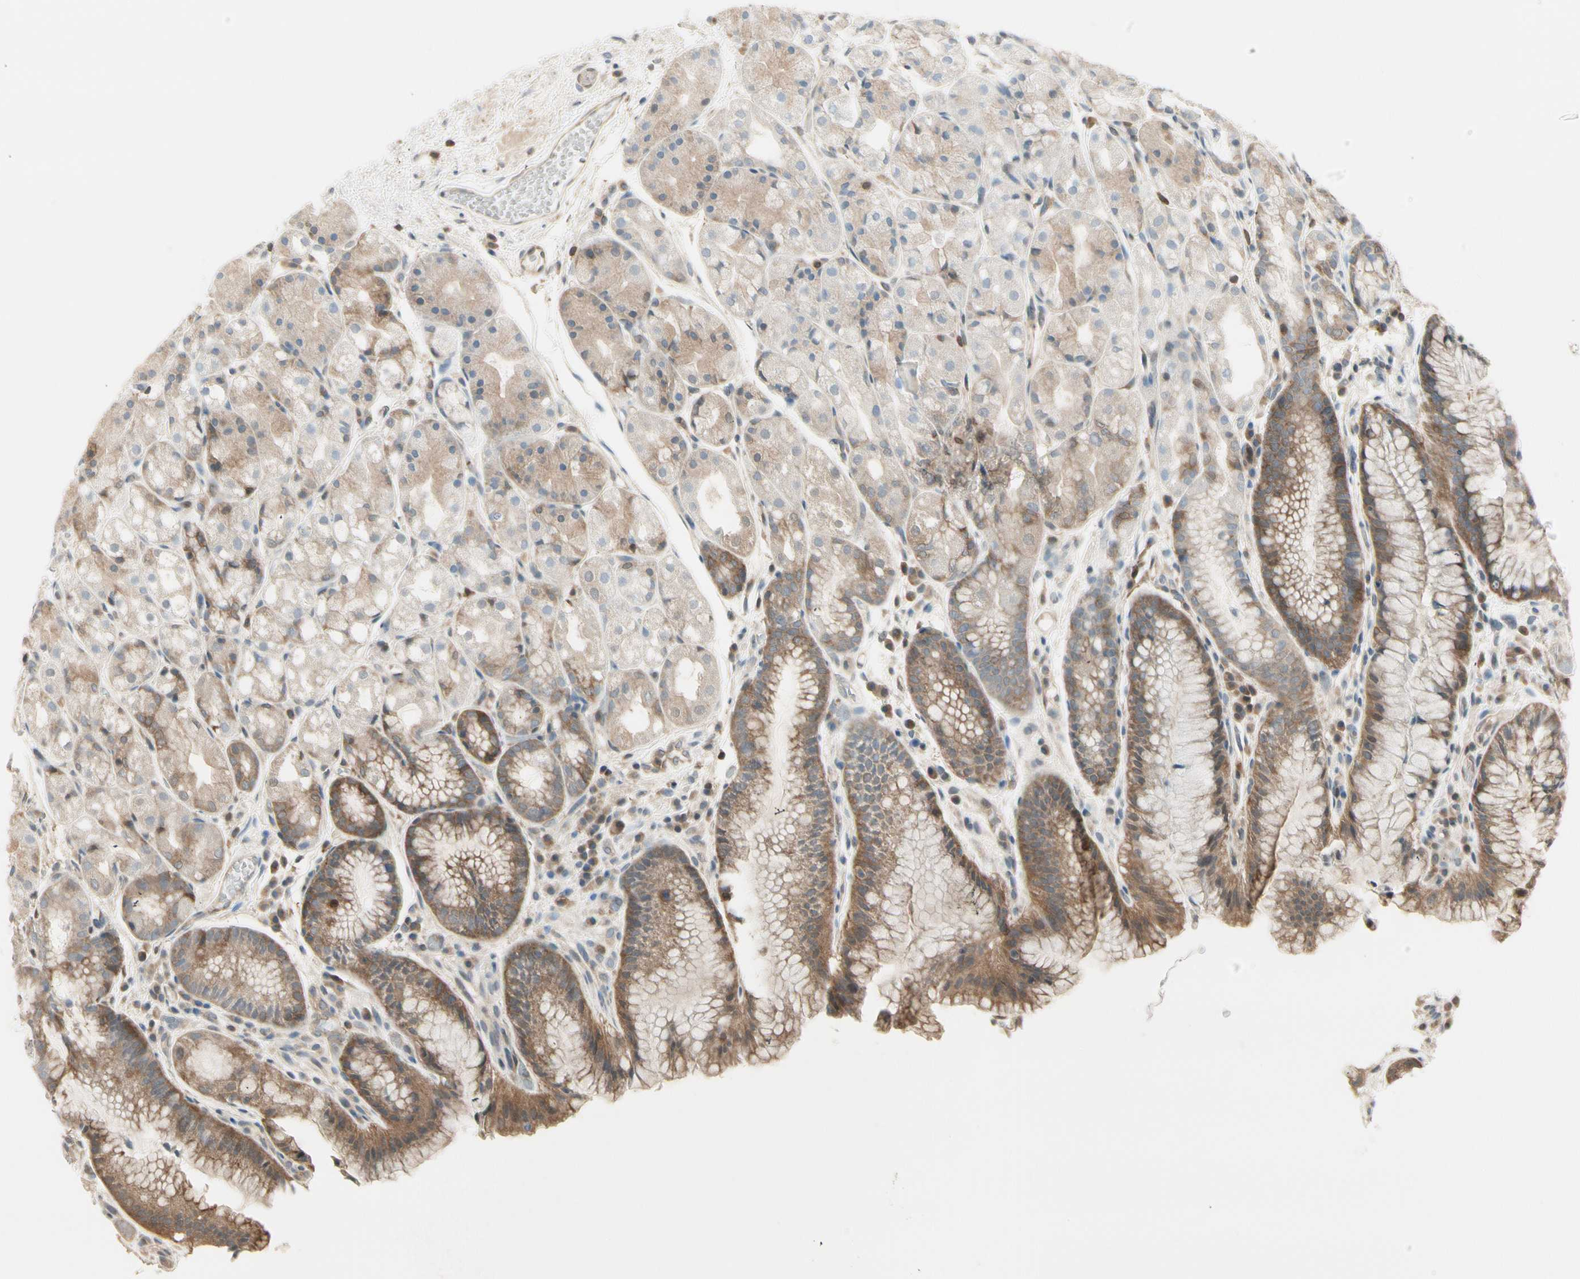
{"staining": {"intensity": "moderate", "quantity": "25%-75%", "location": "cytoplasmic/membranous"}, "tissue": "stomach", "cell_type": "Glandular cells", "image_type": "normal", "snomed": [{"axis": "morphology", "description": "Normal tissue, NOS"}, {"axis": "topography", "description": "Stomach, upper"}], "caption": "A brown stain highlights moderate cytoplasmic/membranous expression of a protein in glandular cells of normal stomach. (DAB (3,3'-diaminobenzidine) IHC, brown staining for protein, blue staining for nuclei).", "gene": "OXSR1", "patient": {"sex": "male", "age": 72}}